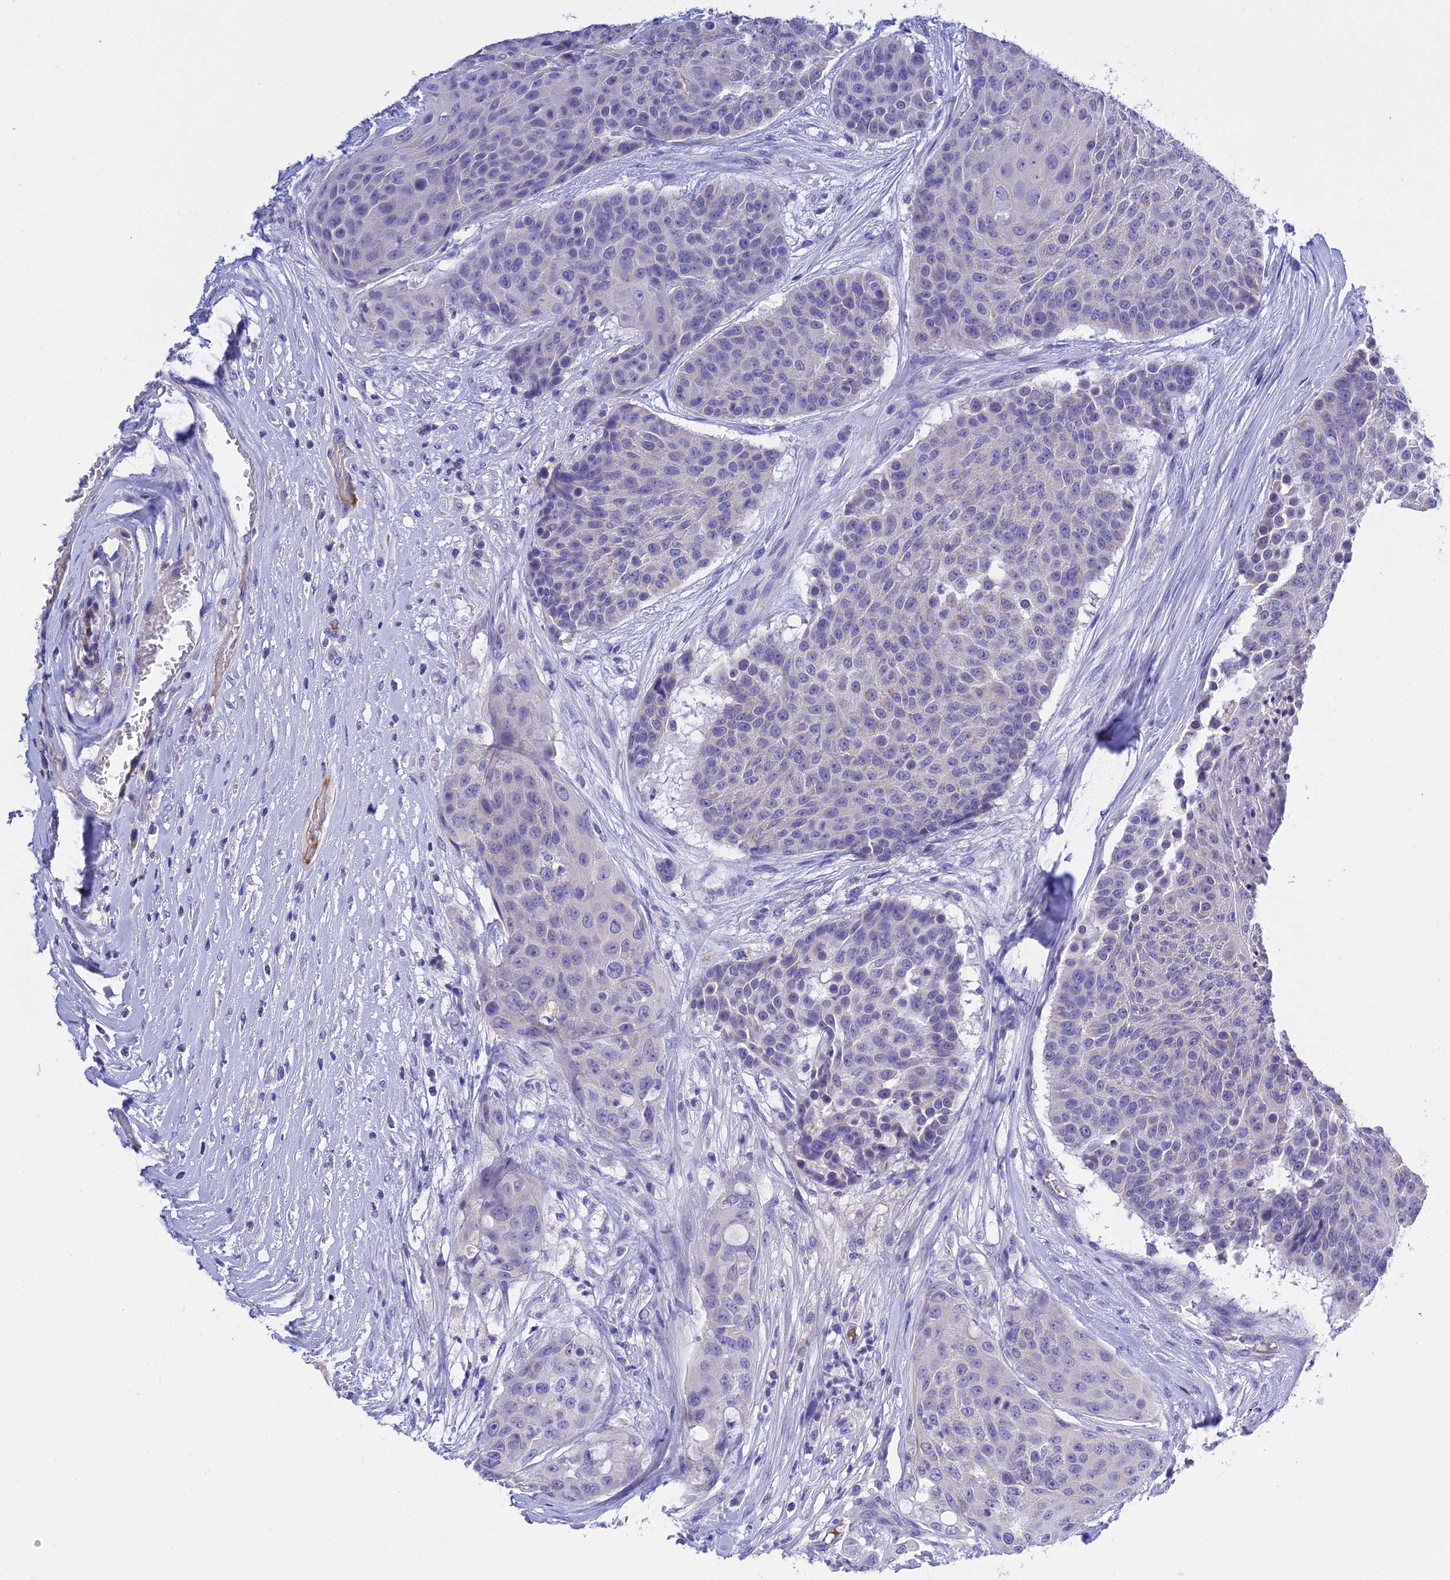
{"staining": {"intensity": "negative", "quantity": "none", "location": "none"}, "tissue": "urothelial cancer", "cell_type": "Tumor cells", "image_type": "cancer", "snomed": [{"axis": "morphology", "description": "Urothelial carcinoma, High grade"}, {"axis": "topography", "description": "Urinary bladder"}], "caption": "The micrograph displays no significant expression in tumor cells of urothelial cancer.", "gene": "MS4A5", "patient": {"sex": "female", "age": 63}}